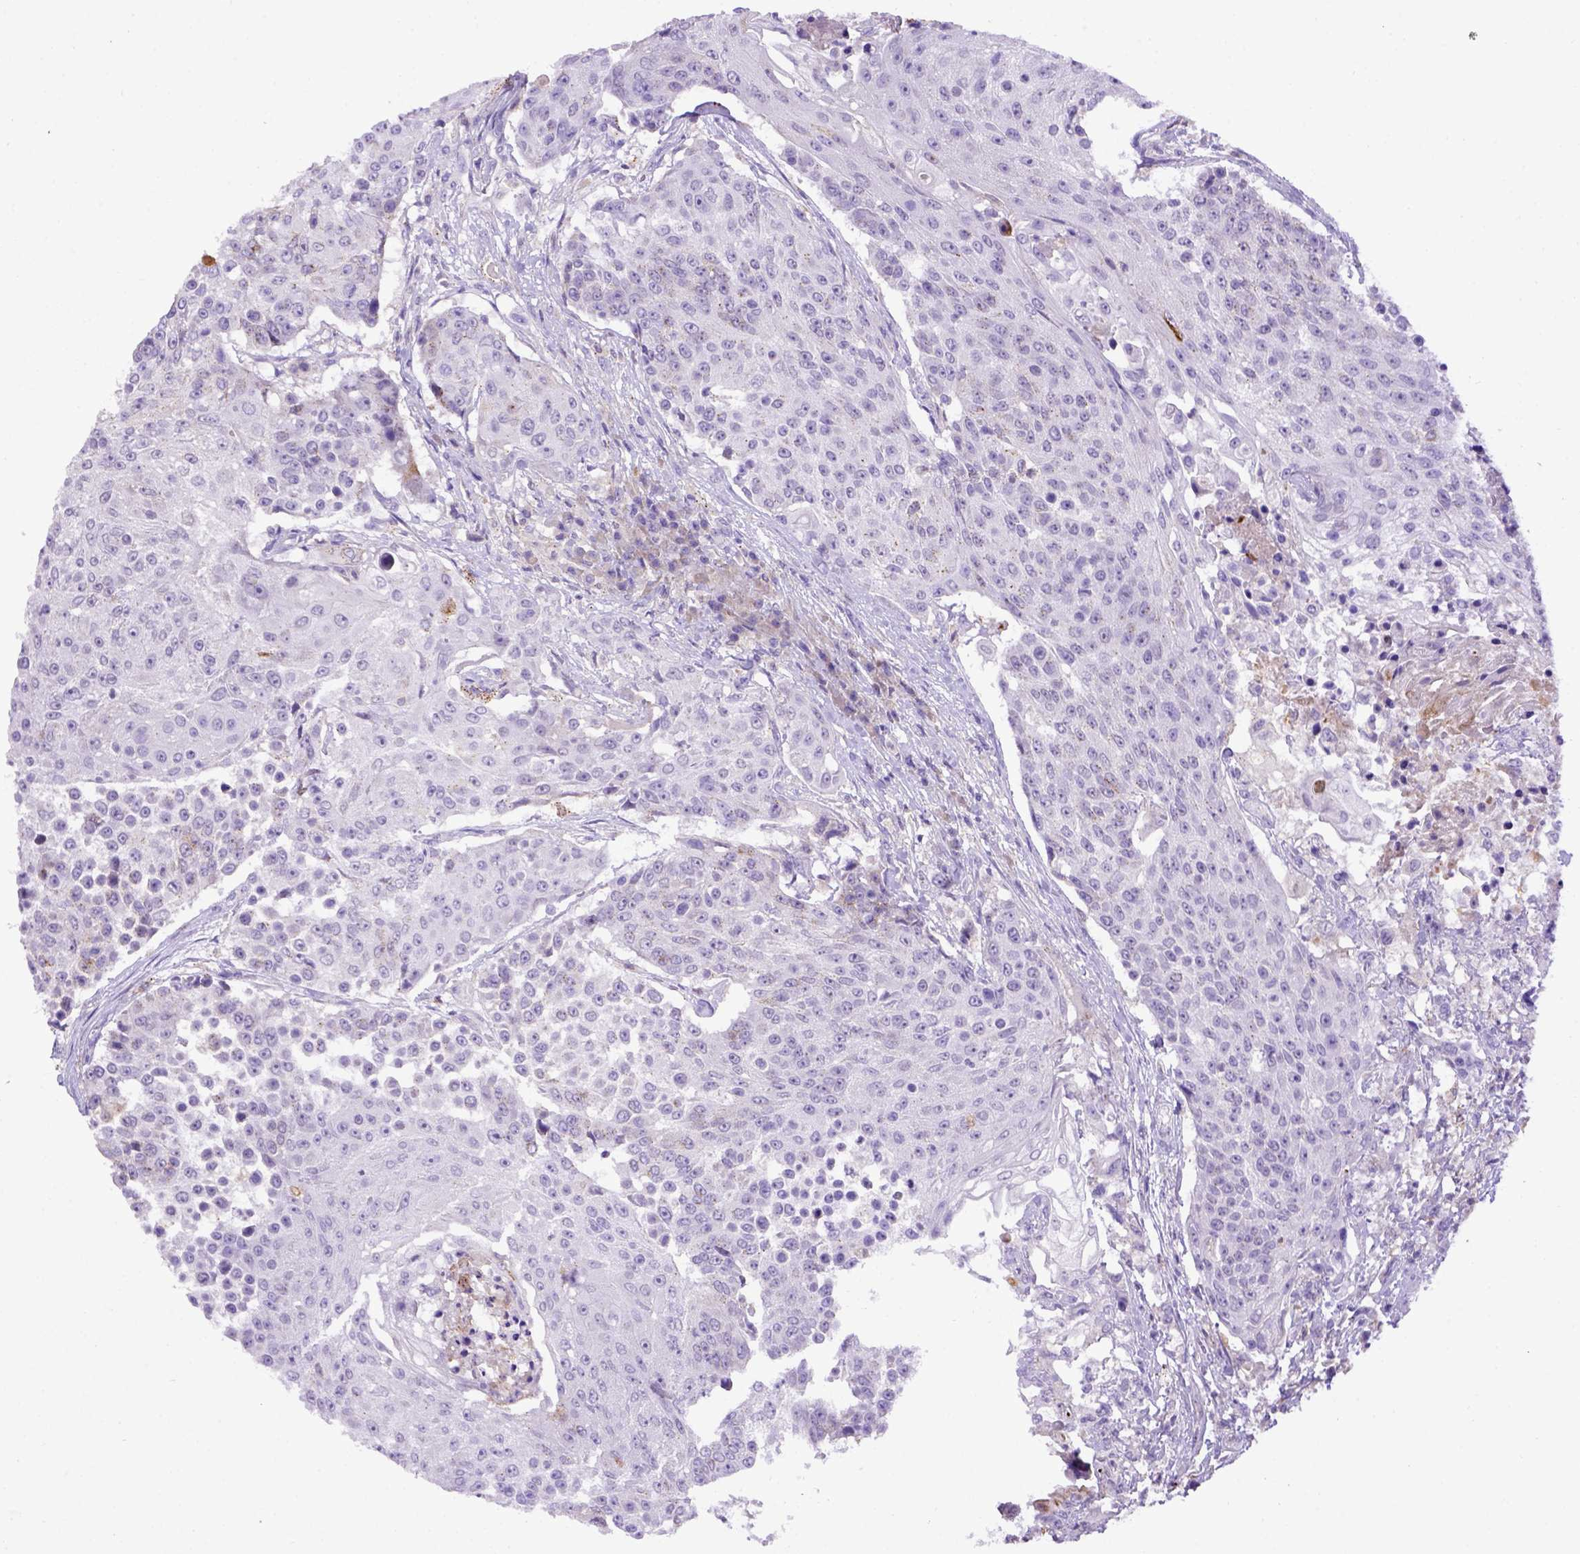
{"staining": {"intensity": "negative", "quantity": "none", "location": "none"}, "tissue": "urothelial cancer", "cell_type": "Tumor cells", "image_type": "cancer", "snomed": [{"axis": "morphology", "description": "Urothelial carcinoma, High grade"}, {"axis": "topography", "description": "Urinary bladder"}], "caption": "This is an immunohistochemistry (IHC) micrograph of human urothelial cancer. There is no expression in tumor cells.", "gene": "ADAM12", "patient": {"sex": "female", "age": 63}}